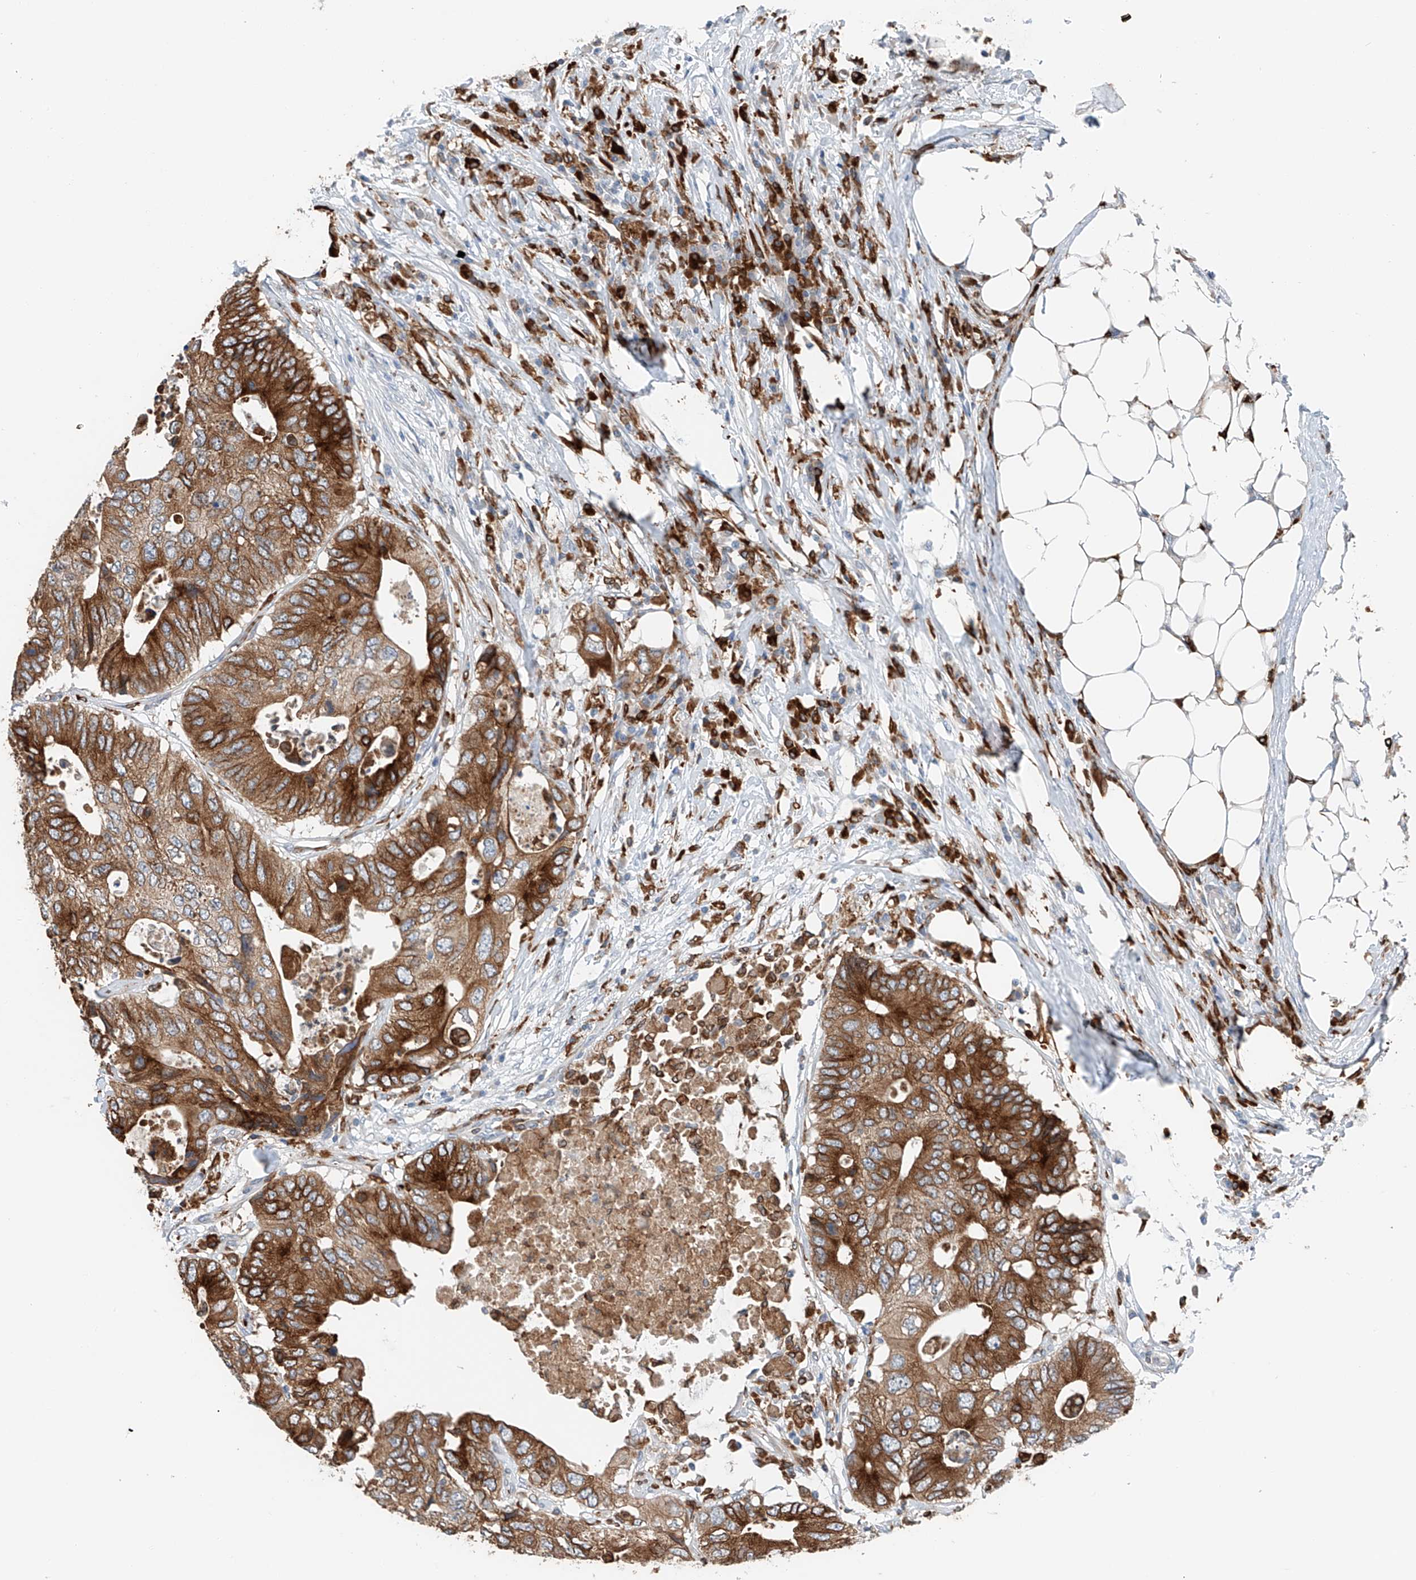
{"staining": {"intensity": "strong", "quantity": ">75%", "location": "cytoplasmic/membranous"}, "tissue": "colorectal cancer", "cell_type": "Tumor cells", "image_type": "cancer", "snomed": [{"axis": "morphology", "description": "Adenocarcinoma, NOS"}, {"axis": "topography", "description": "Colon"}], "caption": "Colorectal cancer (adenocarcinoma) stained with DAB (3,3'-diaminobenzidine) immunohistochemistry exhibits high levels of strong cytoplasmic/membranous staining in approximately >75% of tumor cells.", "gene": "TBXAS1", "patient": {"sex": "male", "age": 71}}